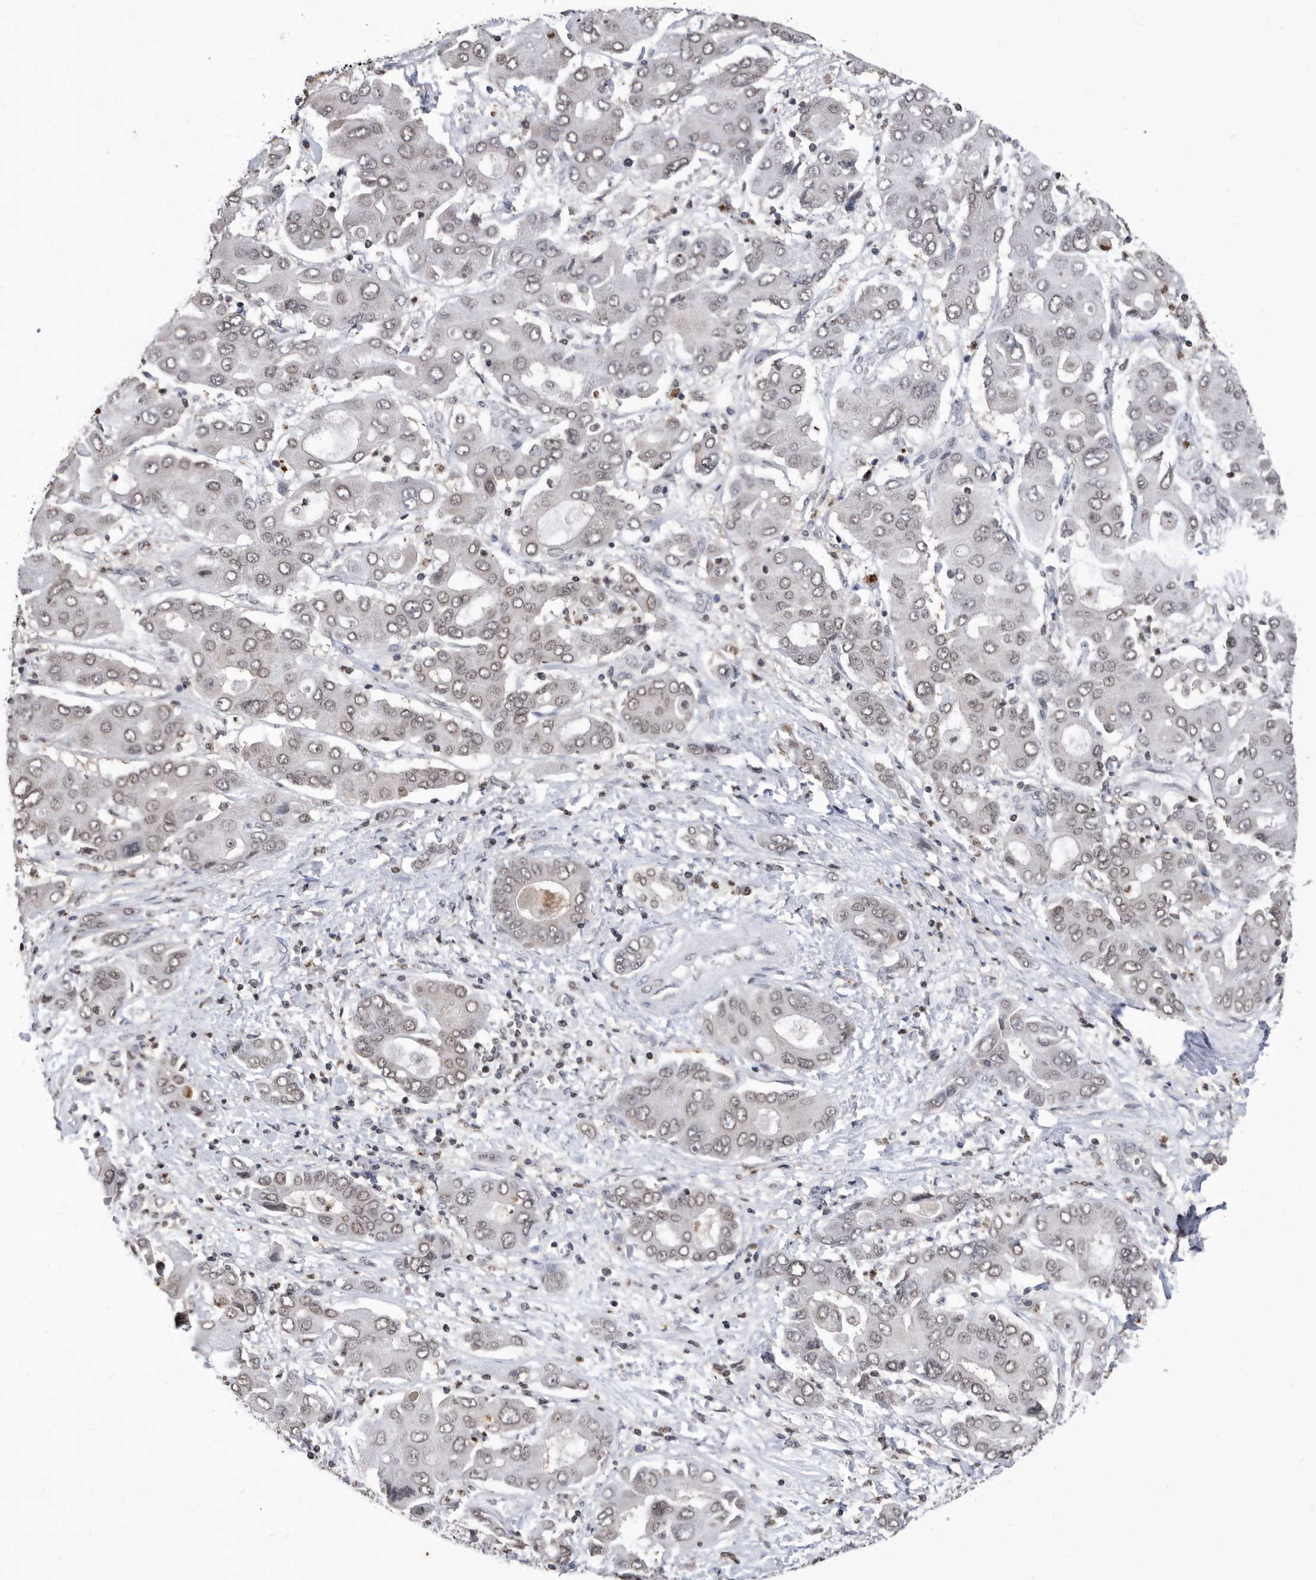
{"staining": {"intensity": "weak", "quantity": ">75%", "location": "cytoplasmic/membranous,nuclear"}, "tissue": "liver cancer", "cell_type": "Tumor cells", "image_type": "cancer", "snomed": [{"axis": "morphology", "description": "Cholangiocarcinoma"}, {"axis": "topography", "description": "Liver"}], "caption": "A histopathology image of human cholangiocarcinoma (liver) stained for a protein displays weak cytoplasmic/membranous and nuclear brown staining in tumor cells.", "gene": "TSTD1", "patient": {"sex": "male", "age": 67}}